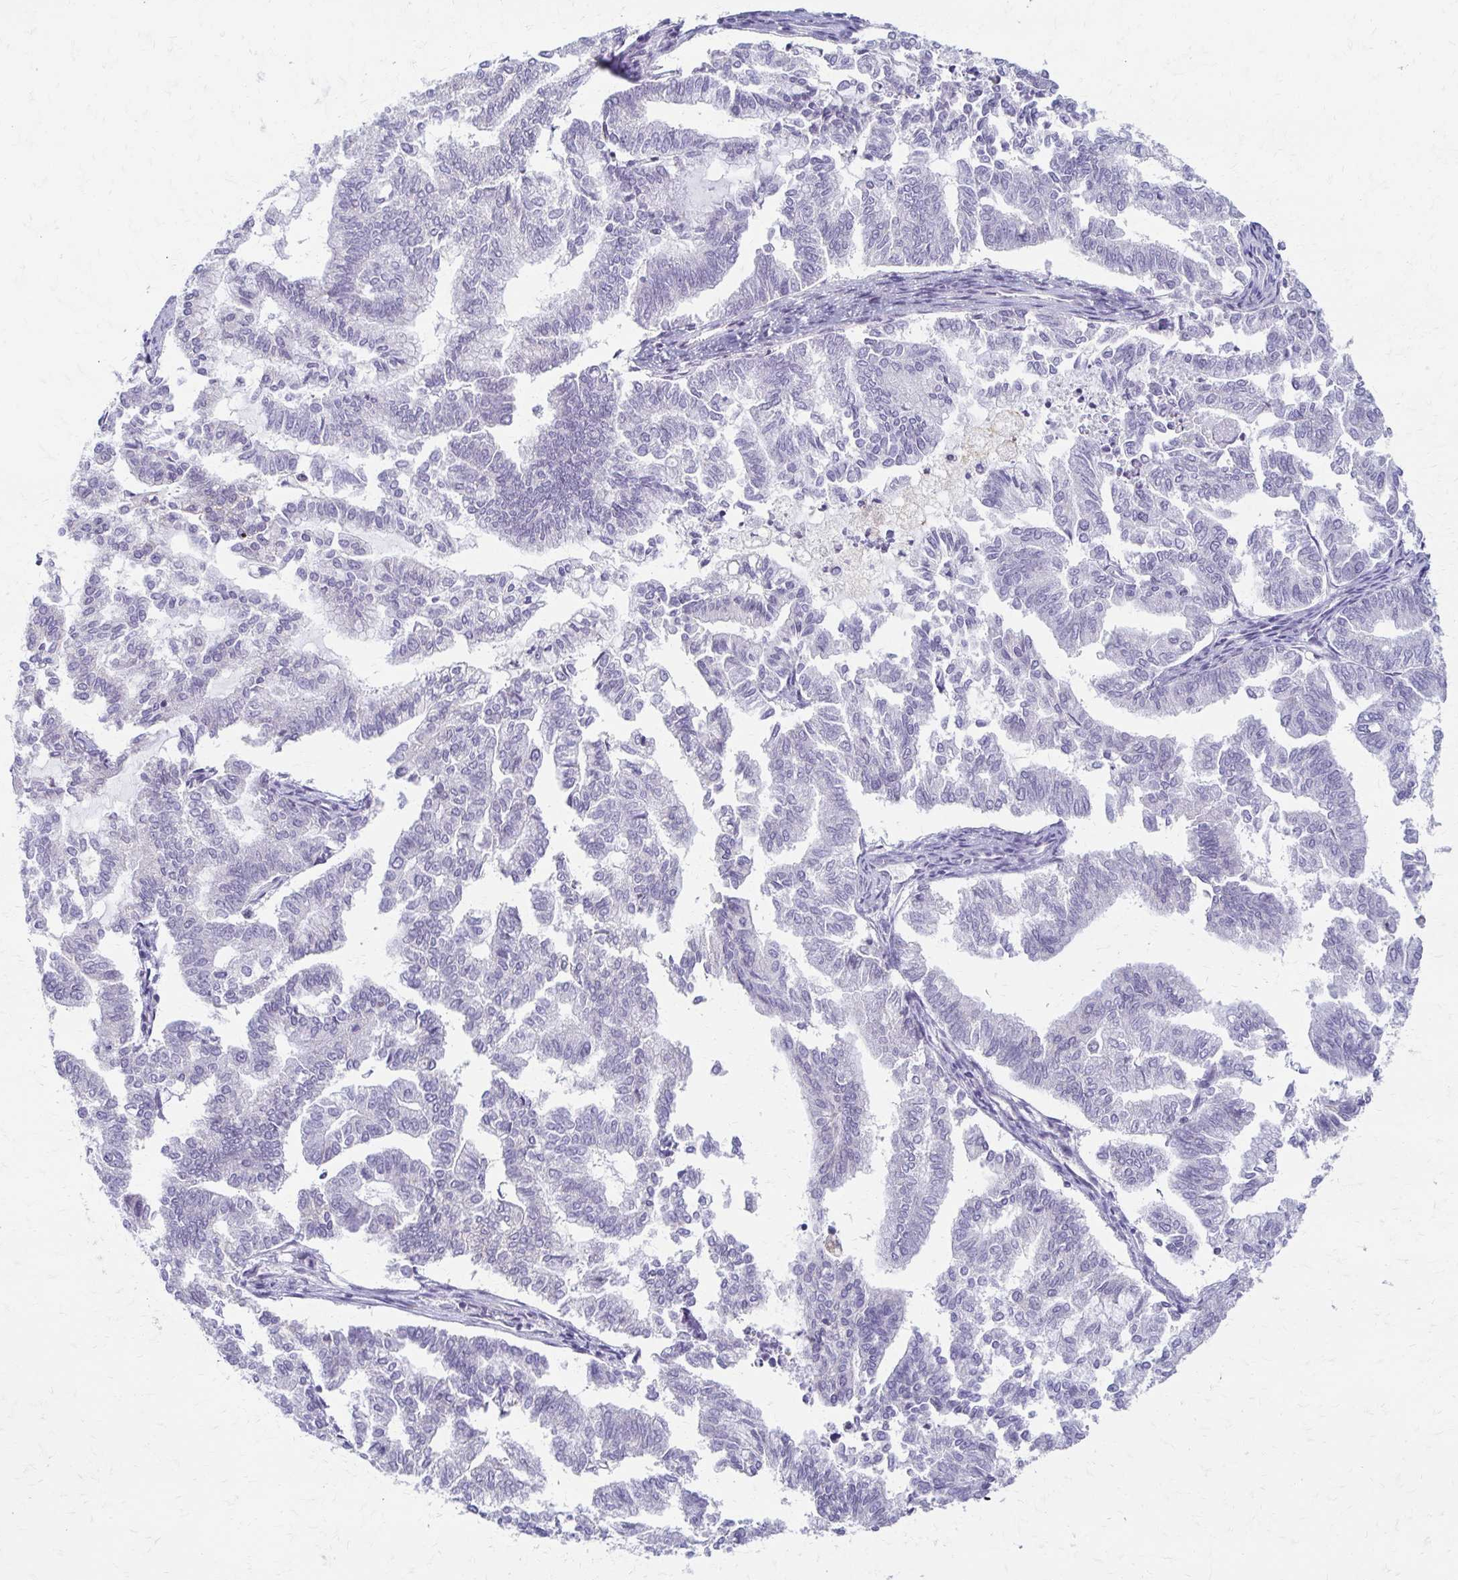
{"staining": {"intensity": "negative", "quantity": "none", "location": "none"}, "tissue": "endometrial cancer", "cell_type": "Tumor cells", "image_type": "cancer", "snomed": [{"axis": "morphology", "description": "Adenocarcinoma, NOS"}, {"axis": "topography", "description": "Endometrium"}], "caption": "Image shows no significant protein staining in tumor cells of endometrial cancer.", "gene": "FCGR2B", "patient": {"sex": "female", "age": 79}}